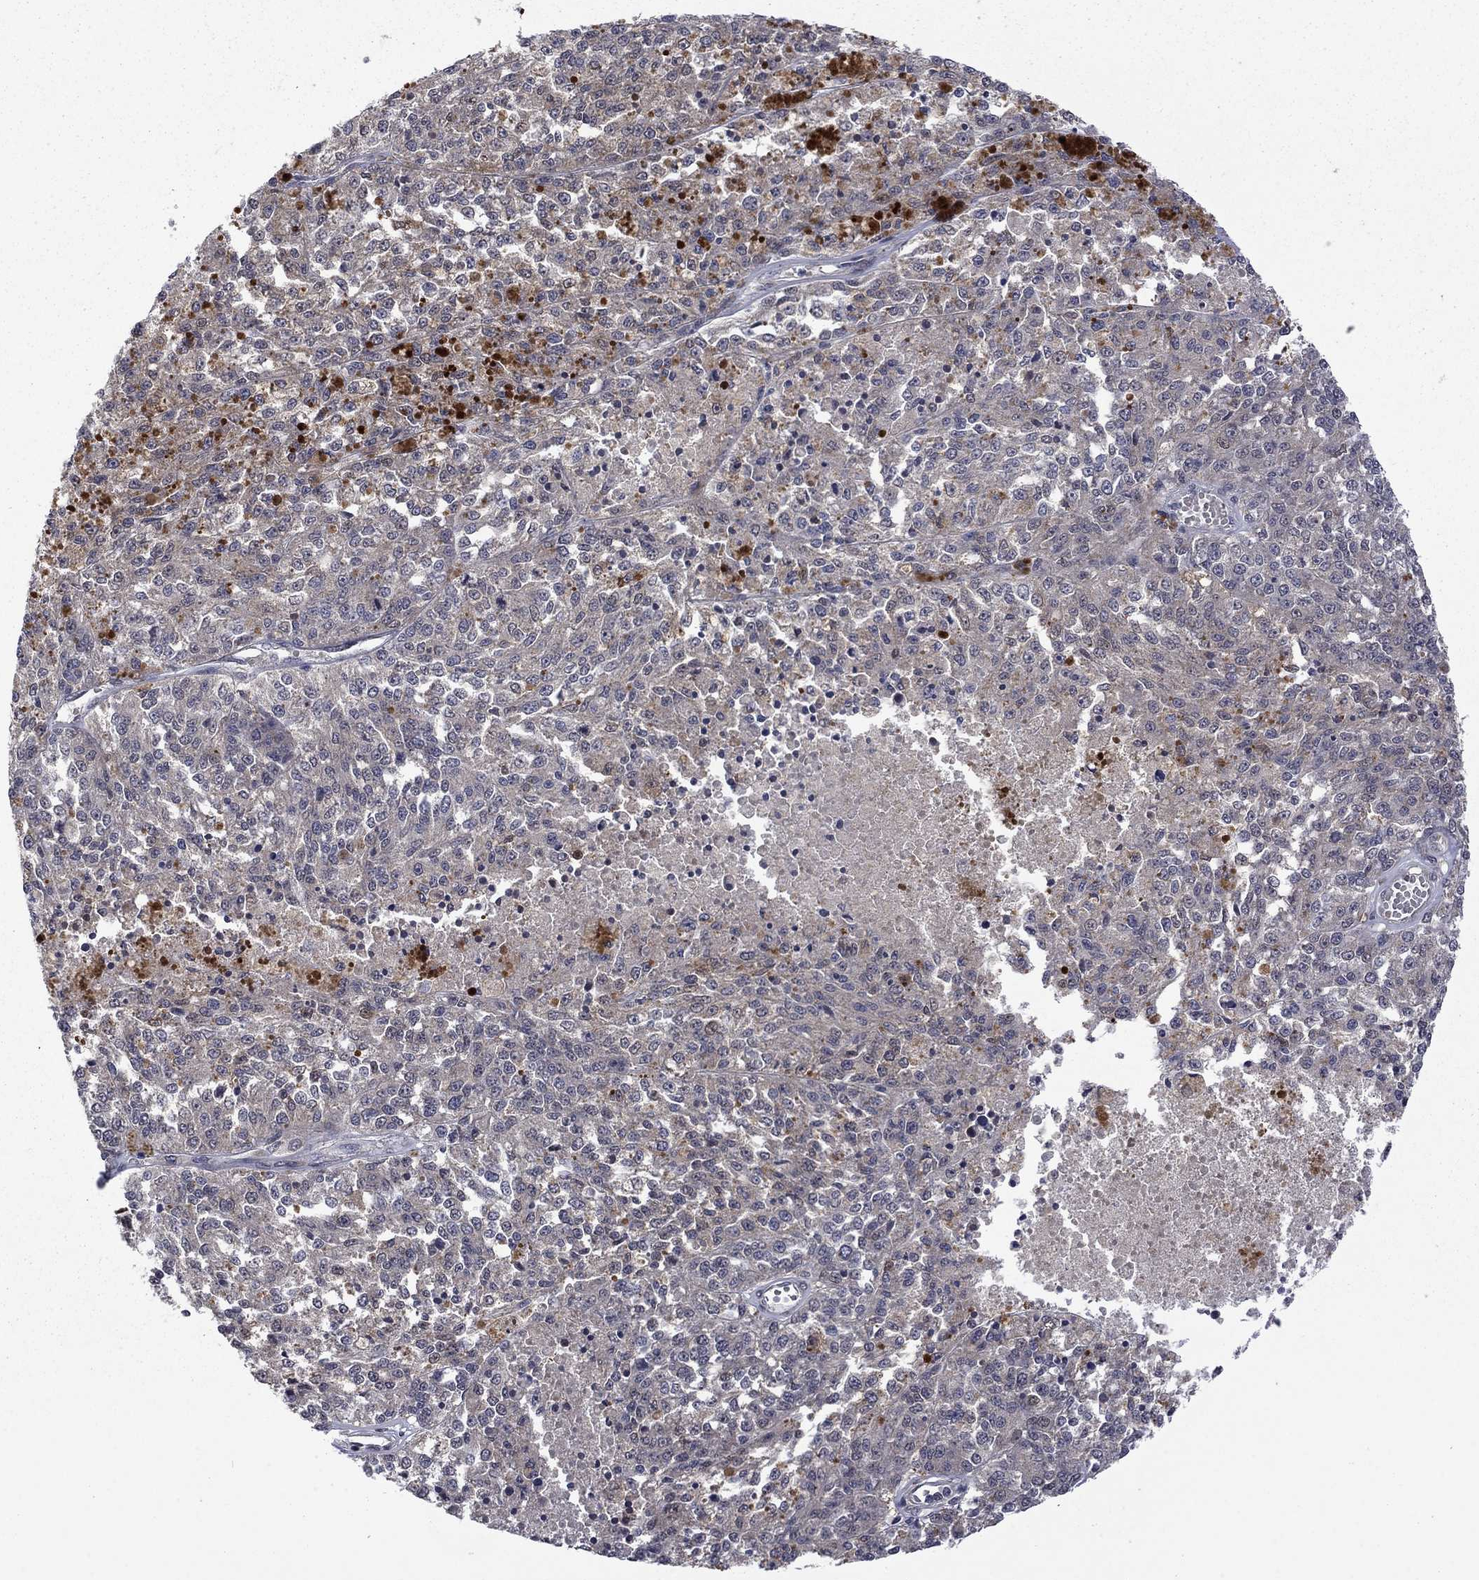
{"staining": {"intensity": "negative", "quantity": "none", "location": "none"}, "tissue": "melanoma", "cell_type": "Tumor cells", "image_type": "cancer", "snomed": [{"axis": "morphology", "description": "Malignant melanoma, Metastatic site"}, {"axis": "topography", "description": "Lymph node"}], "caption": "IHC of human malignant melanoma (metastatic site) exhibits no staining in tumor cells.", "gene": "CBR1", "patient": {"sex": "female", "age": 64}}